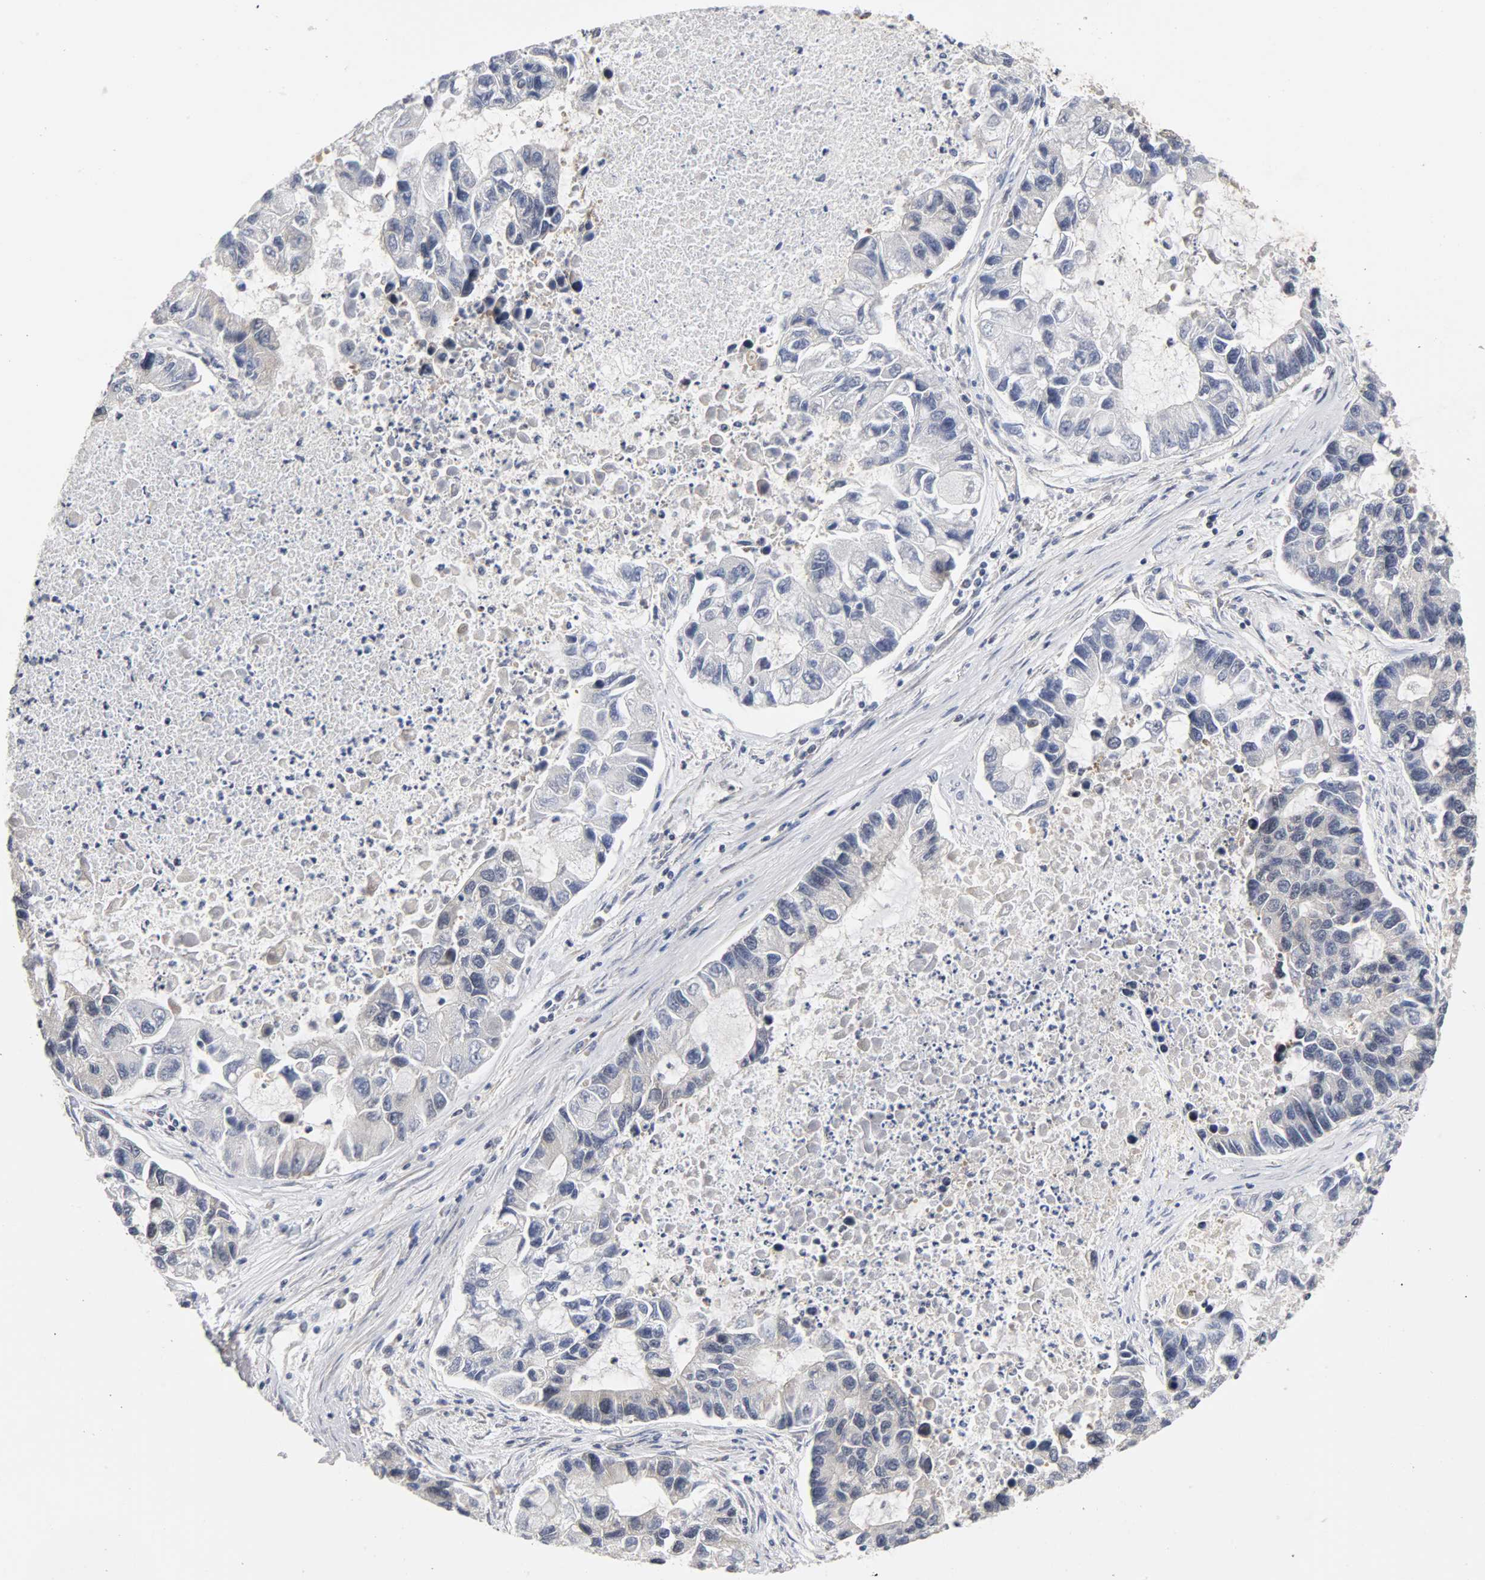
{"staining": {"intensity": "negative", "quantity": "none", "location": "none"}, "tissue": "lung cancer", "cell_type": "Tumor cells", "image_type": "cancer", "snomed": [{"axis": "morphology", "description": "Adenocarcinoma, NOS"}, {"axis": "topography", "description": "Lung"}], "caption": "High power microscopy image of an immunohistochemistry image of adenocarcinoma (lung), revealing no significant staining in tumor cells. The staining is performed using DAB brown chromogen with nuclei counter-stained in using hematoxylin.", "gene": "UBE2M", "patient": {"sex": "female", "age": 51}}